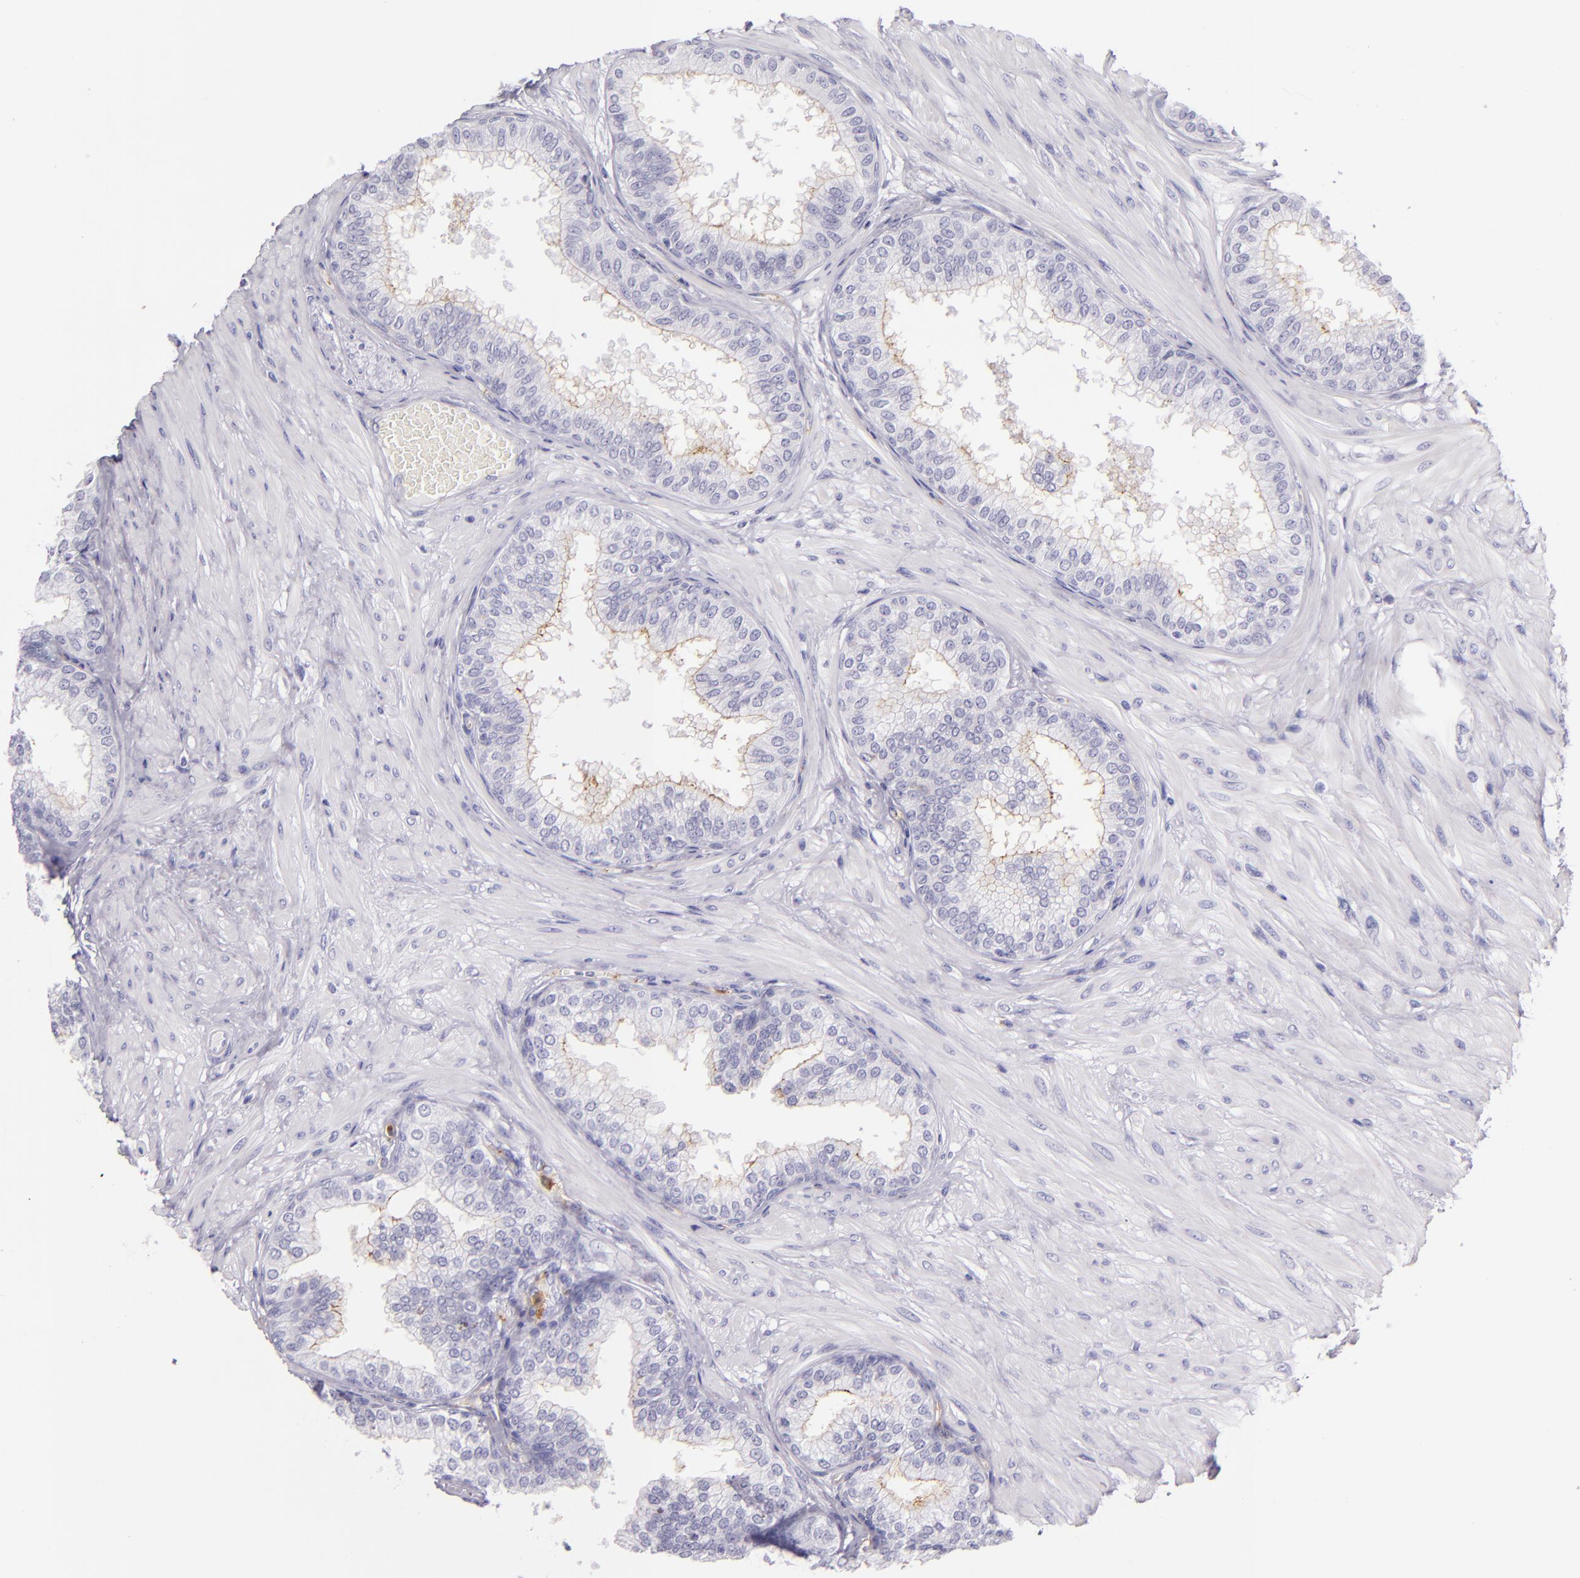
{"staining": {"intensity": "moderate", "quantity": "25%-75%", "location": "cytoplasmic/membranous"}, "tissue": "prostate", "cell_type": "Glandular cells", "image_type": "normal", "snomed": [{"axis": "morphology", "description": "Normal tissue, NOS"}, {"axis": "topography", "description": "Prostate"}], "caption": "Moderate cytoplasmic/membranous protein positivity is appreciated in about 25%-75% of glandular cells in prostate. (DAB (3,3'-diaminobenzidine) IHC, brown staining for protein, blue staining for nuclei).", "gene": "CEACAM1", "patient": {"sex": "male", "age": 60}}